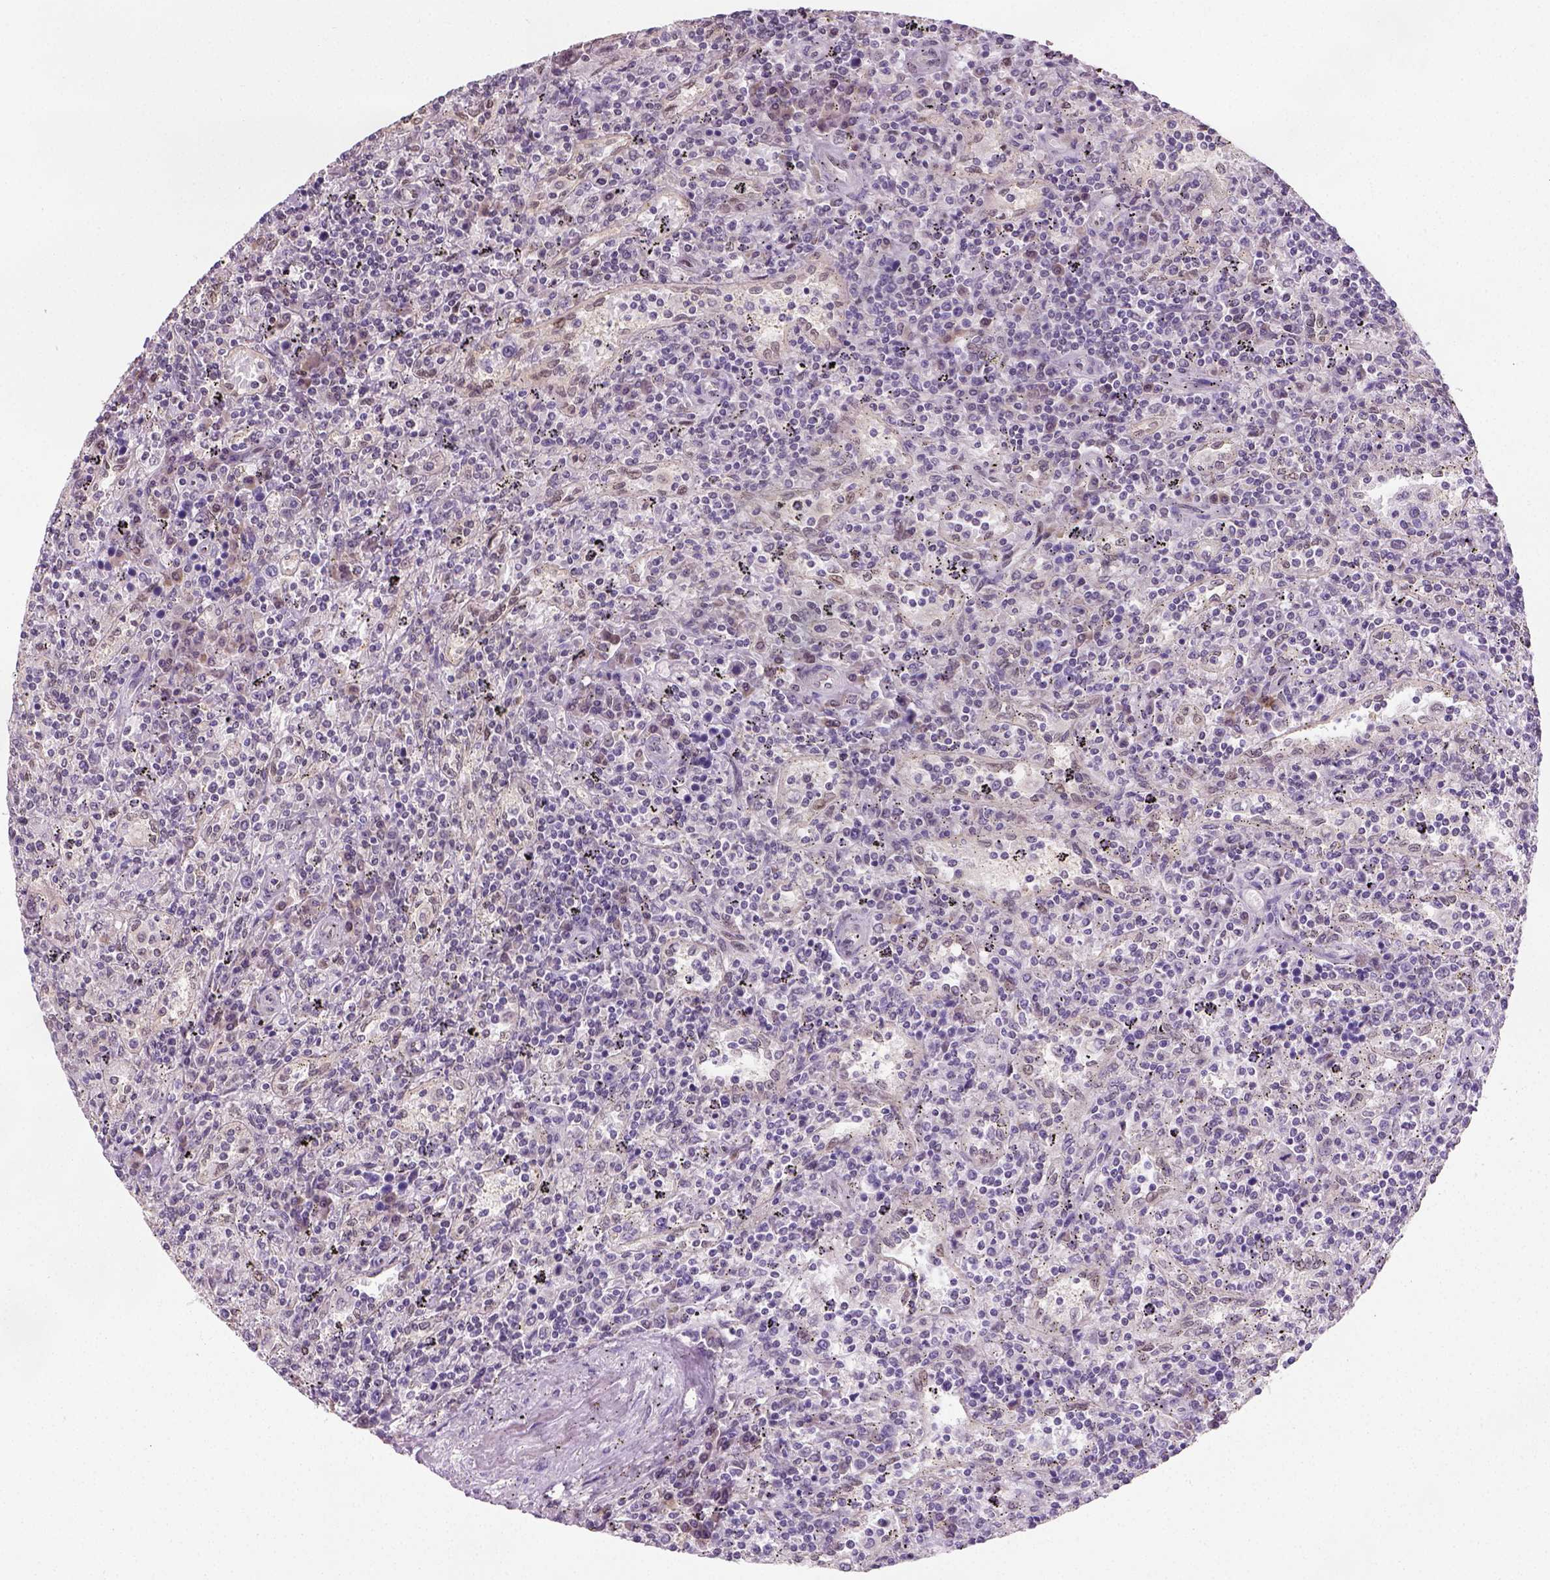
{"staining": {"intensity": "negative", "quantity": "none", "location": "none"}, "tissue": "lymphoma", "cell_type": "Tumor cells", "image_type": "cancer", "snomed": [{"axis": "morphology", "description": "Malignant lymphoma, non-Hodgkin's type, Low grade"}, {"axis": "topography", "description": "Spleen"}], "caption": "Immunohistochemistry (IHC) histopathology image of neoplastic tissue: low-grade malignant lymphoma, non-Hodgkin's type stained with DAB displays no significant protein staining in tumor cells. Nuclei are stained in blue.", "gene": "C1orf112", "patient": {"sex": "male", "age": 62}}